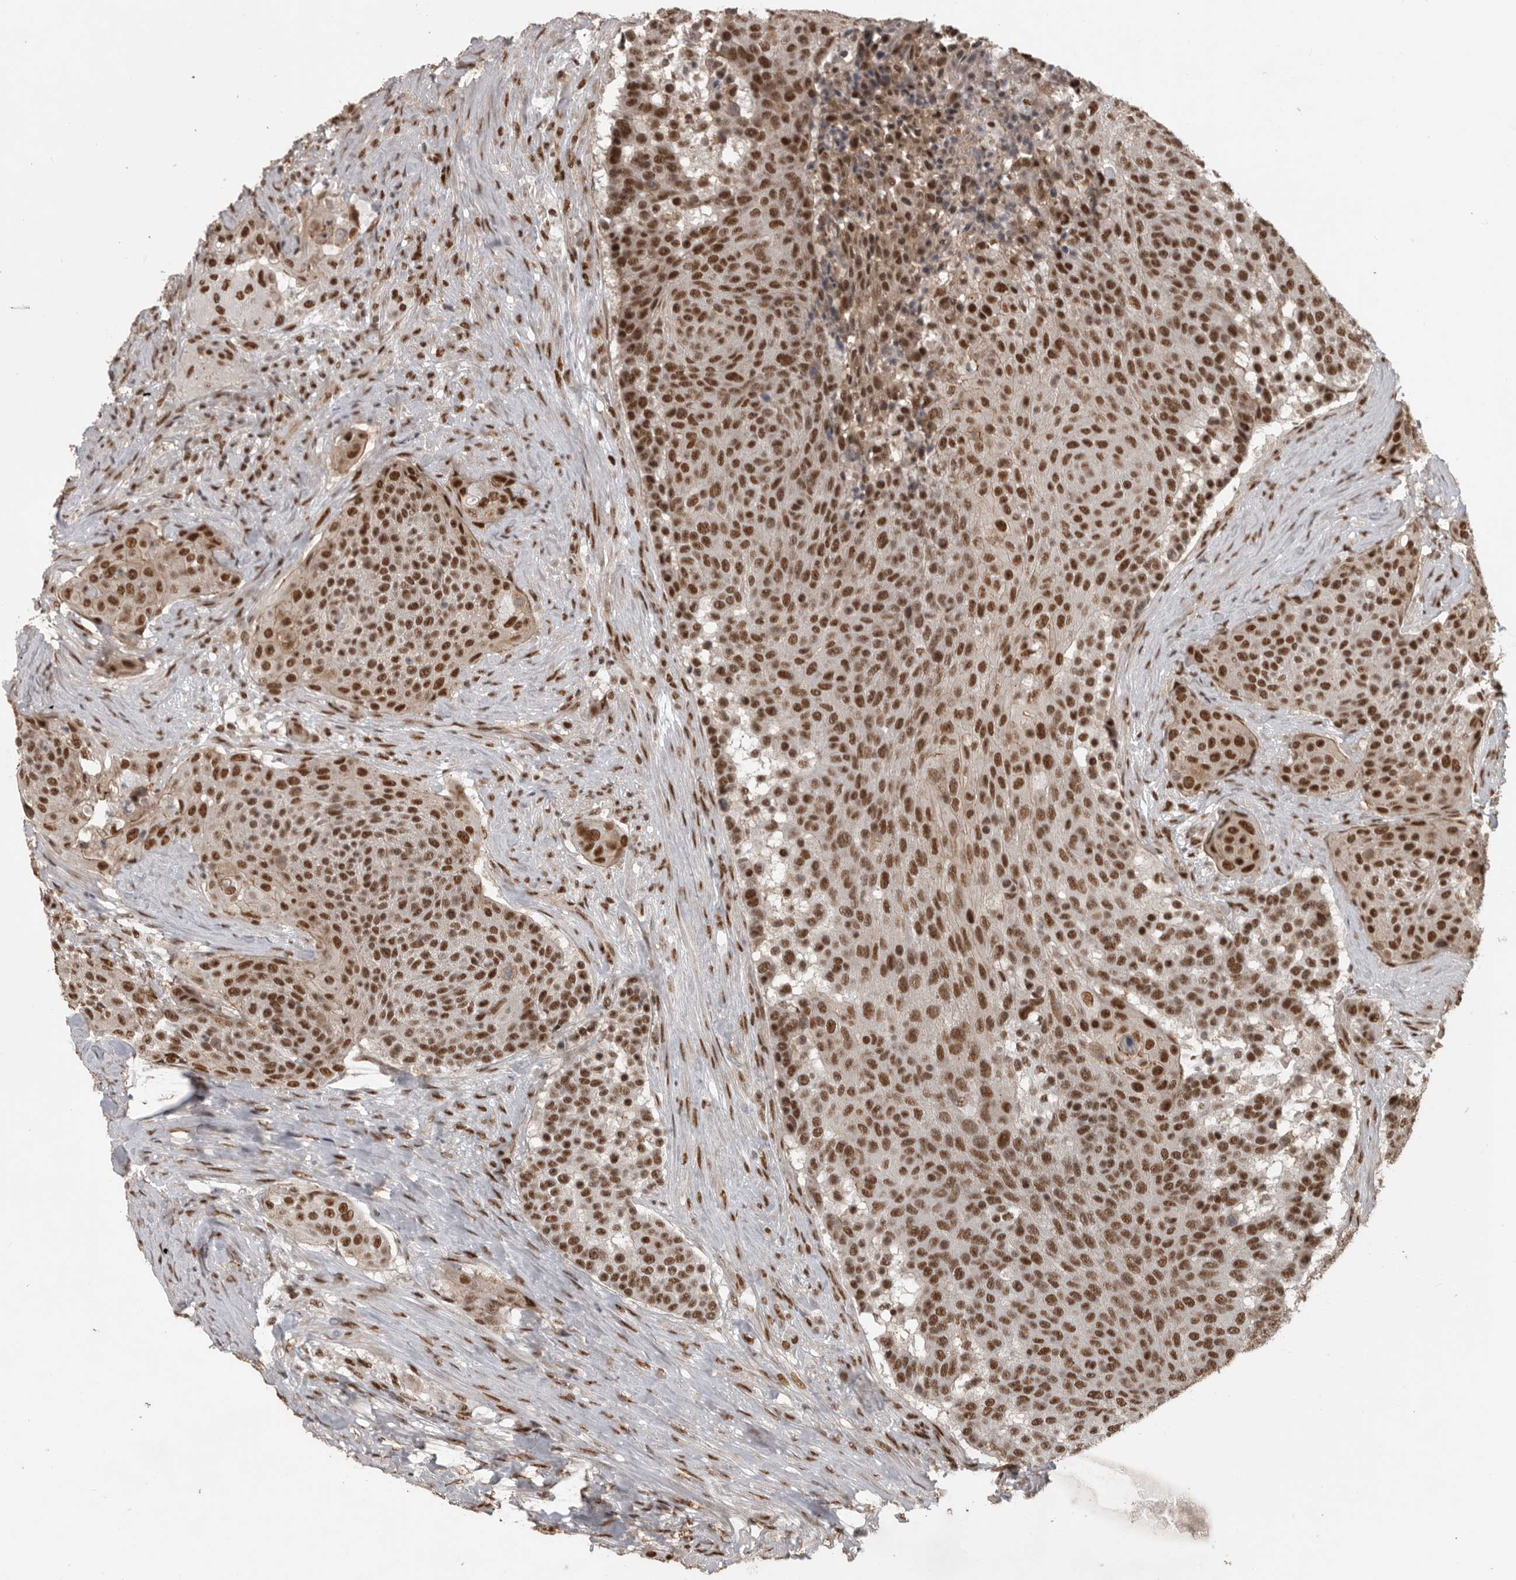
{"staining": {"intensity": "strong", "quantity": ">75%", "location": "nuclear"}, "tissue": "urothelial cancer", "cell_type": "Tumor cells", "image_type": "cancer", "snomed": [{"axis": "morphology", "description": "Urothelial carcinoma, High grade"}, {"axis": "topography", "description": "Urinary bladder"}], "caption": "Brown immunohistochemical staining in high-grade urothelial carcinoma displays strong nuclear expression in about >75% of tumor cells.", "gene": "CBLL1", "patient": {"sex": "female", "age": 63}}